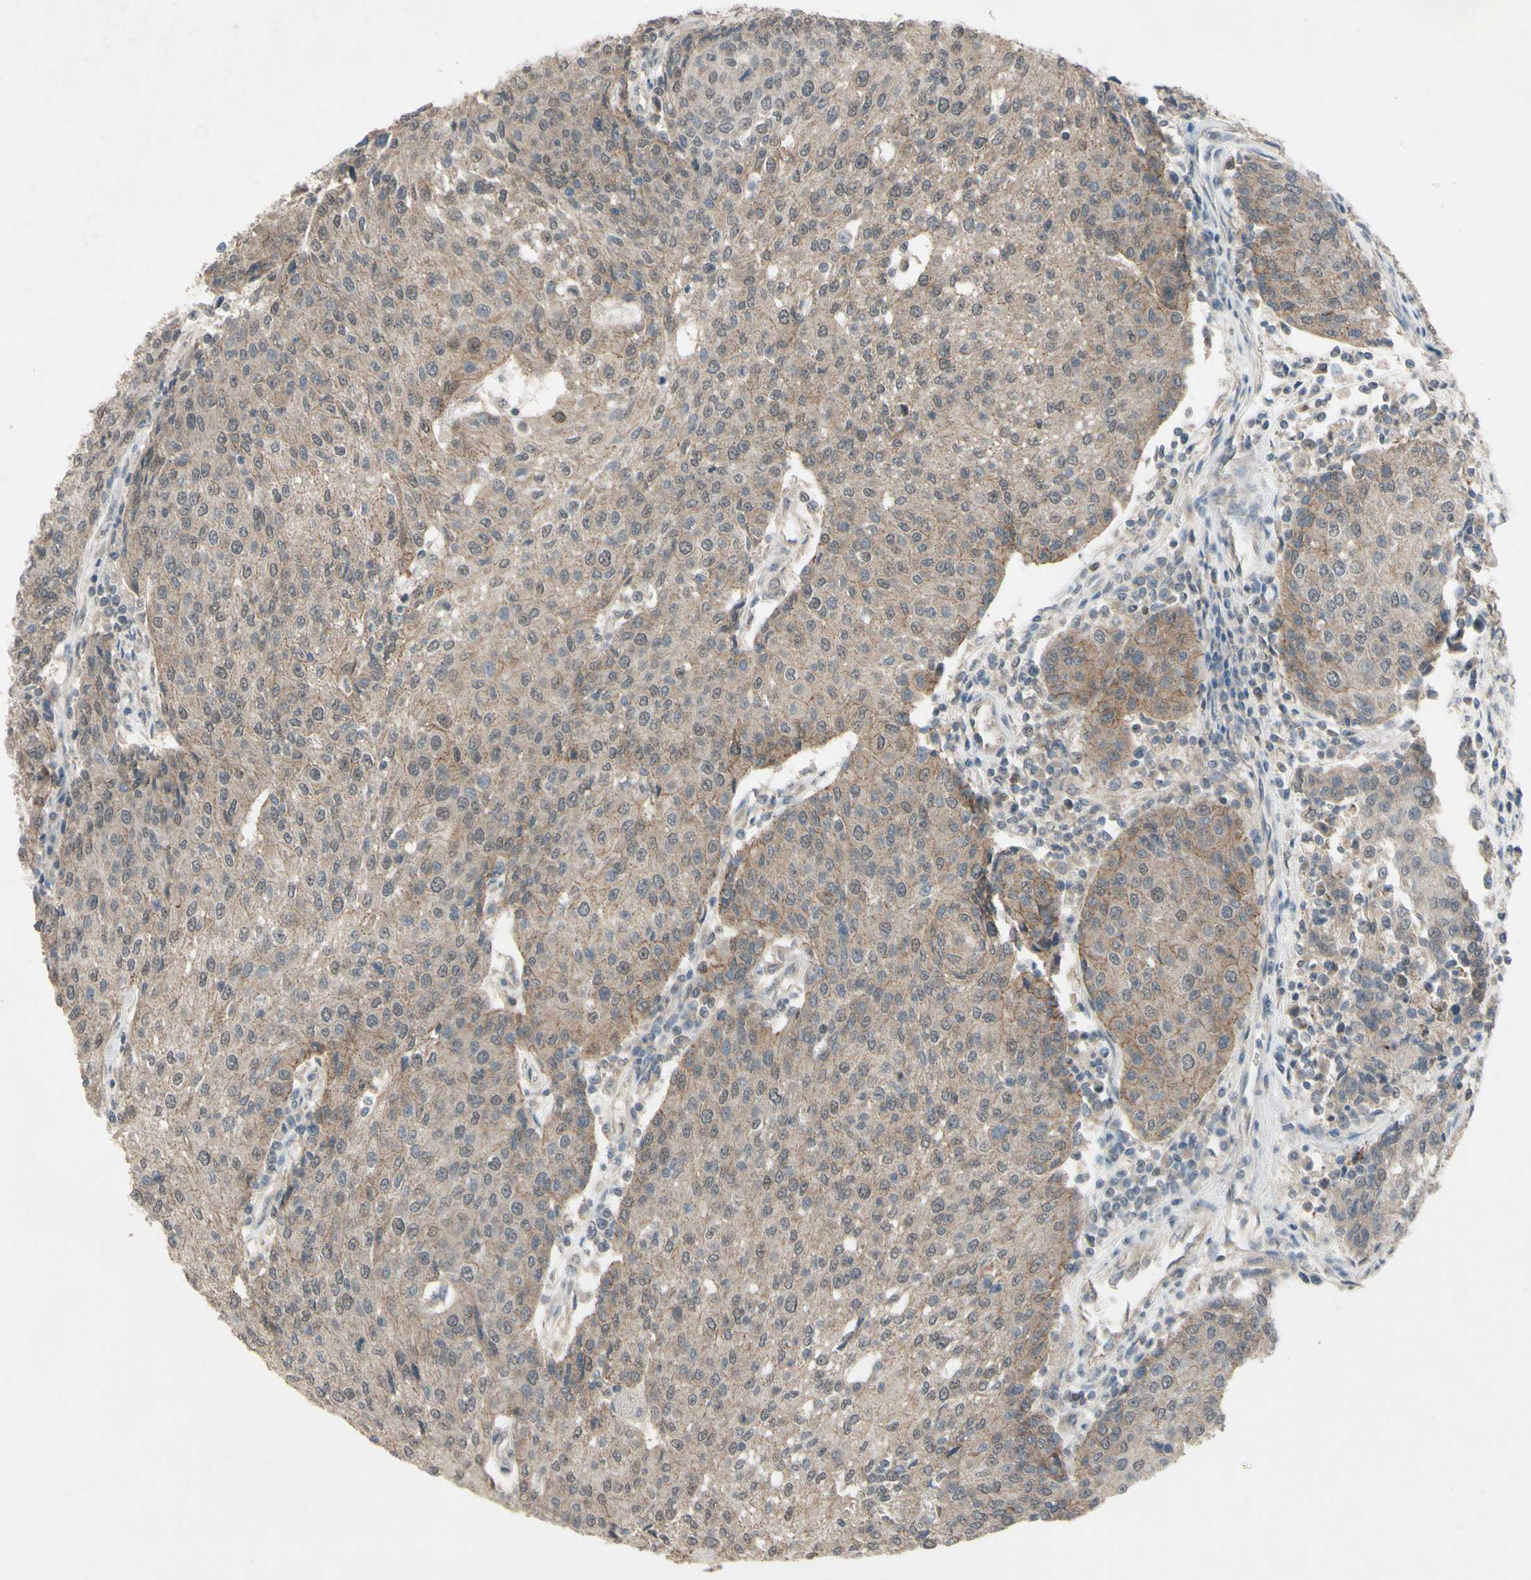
{"staining": {"intensity": "moderate", "quantity": ">75%", "location": "cytoplasmic/membranous"}, "tissue": "urothelial cancer", "cell_type": "Tumor cells", "image_type": "cancer", "snomed": [{"axis": "morphology", "description": "Urothelial carcinoma, High grade"}, {"axis": "topography", "description": "Urinary bladder"}], "caption": "Human urothelial carcinoma (high-grade) stained with a protein marker exhibits moderate staining in tumor cells.", "gene": "CDCP1", "patient": {"sex": "female", "age": 85}}